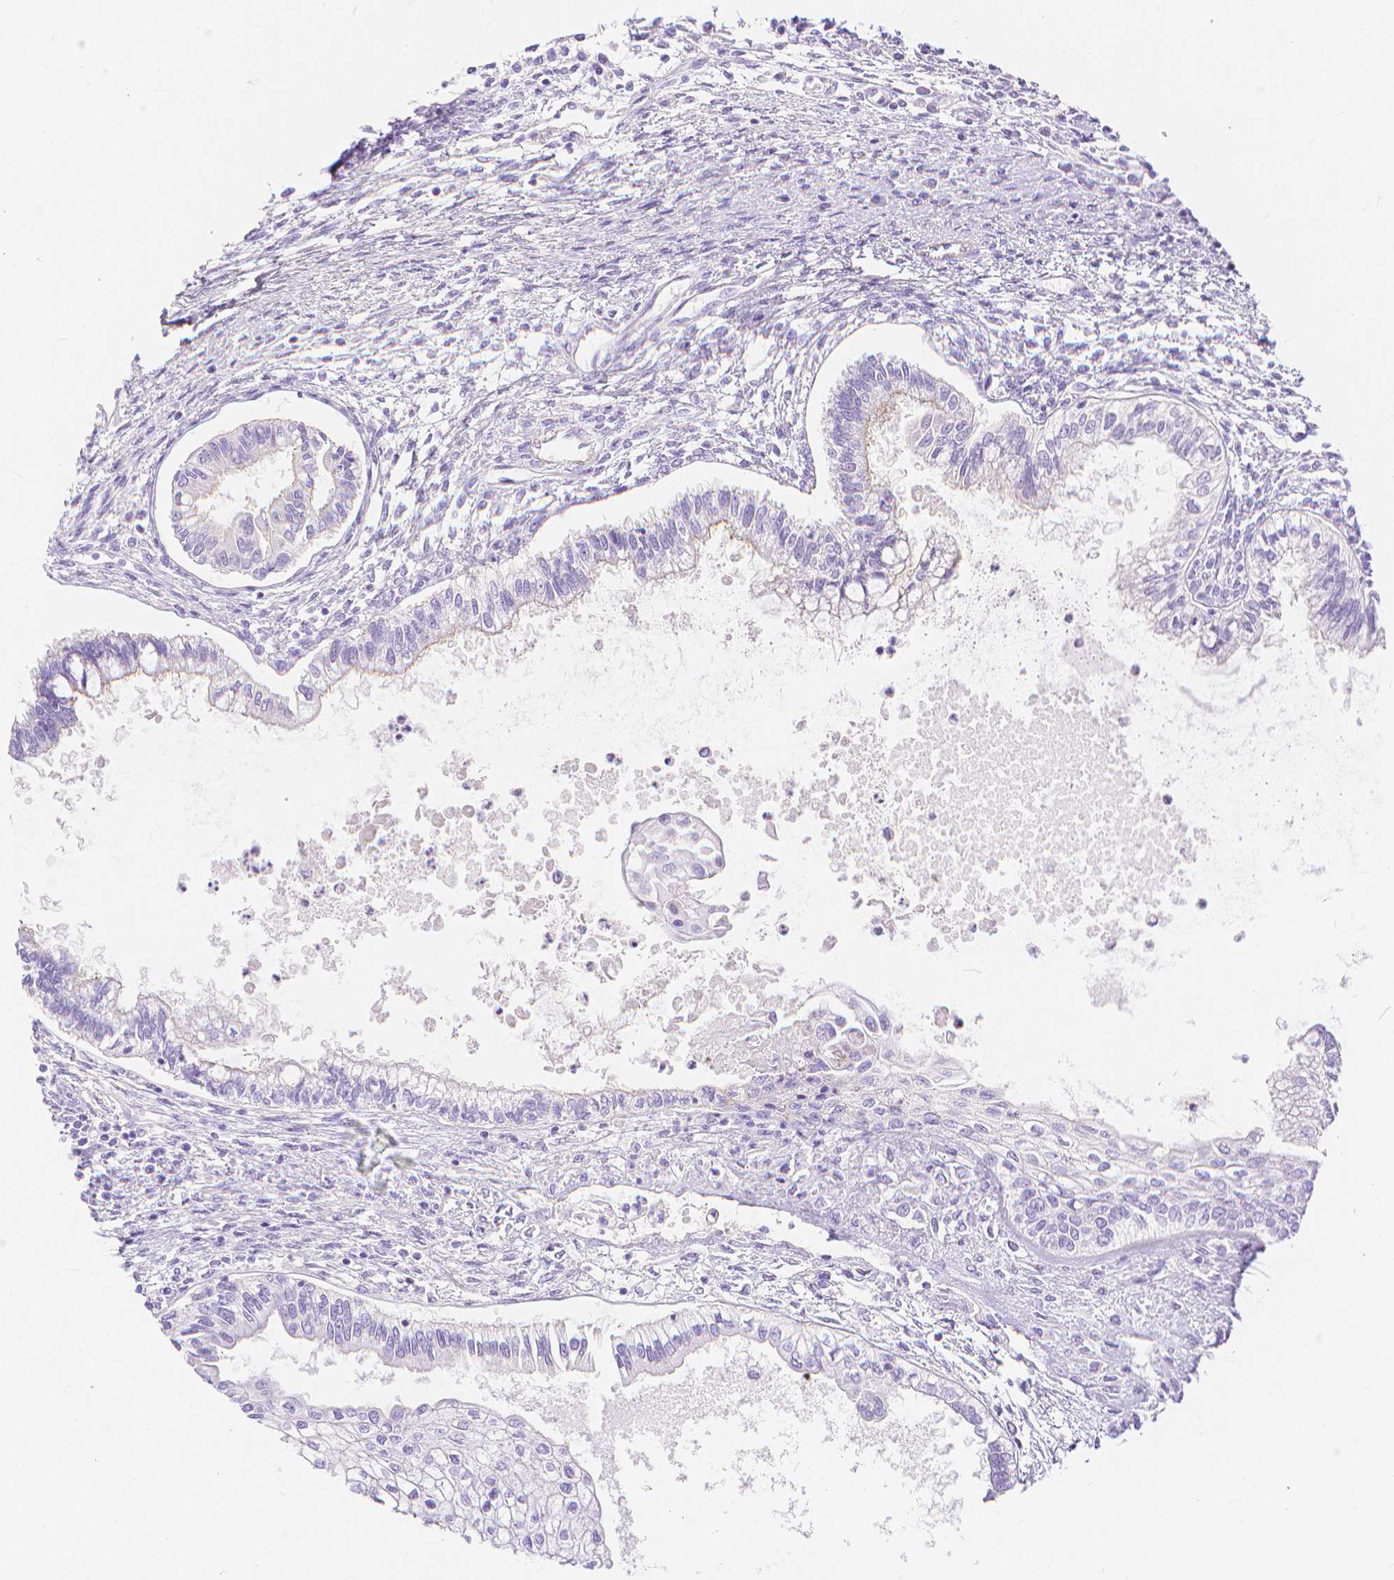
{"staining": {"intensity": "negative", "quantity": "none", "location": "none"}, "tissue": "testis cancer", "cell_type": "Tumor cells", "image_type": "cancer", "snomed": [{"axis": "morphology", "description": "Carcinoma, Embryonal, NOS"}, {"axis": "topography", "description": "Testis"}], "caption": "This is a micrograph of immunohistochemistry (IHC) staining of testis embryonal carcinoma, which shows no staining in tumor cells.", "gene": "SLC27A5", "patient": {"sex": "male", "age": 37}}